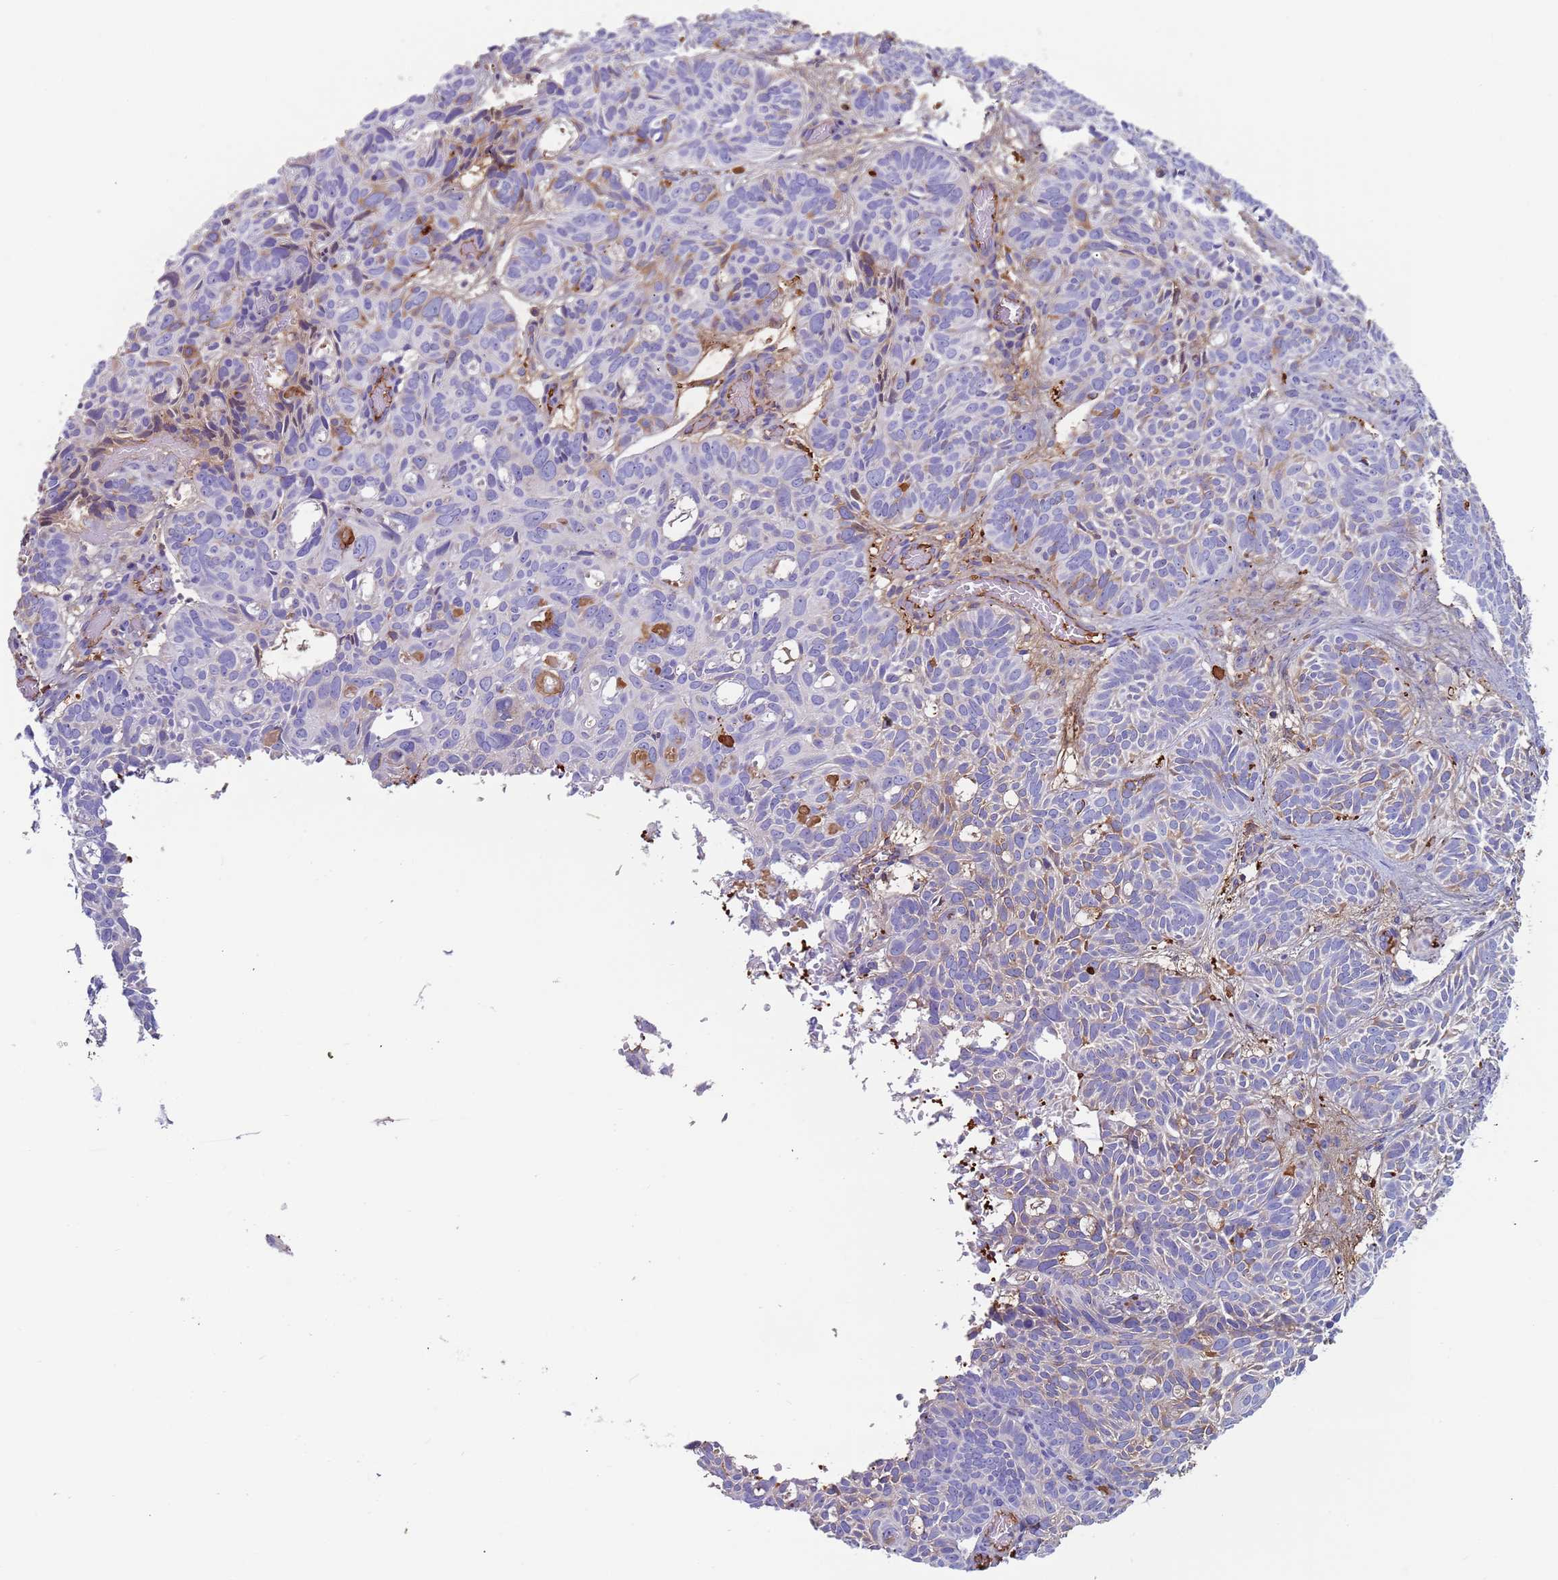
{"staining": {"intensity": "weak", "quantity": "<25%", "location": "cytoplasmic/membranous"}, "tissue": "skin cancer", "cell_type": "Tumor cells", "image_type": "cancer", "snomed": [{"axis": "morphology", "description": "Basal cell carcinoma"}, {"axis": "topography", "description": "Skin"}], "caption": "There is no significant positivity in tumor cells of skin basal cell carcinoma.", "gene": "CYSLTR2", "patient": {"sex": "male", "age": 69}}